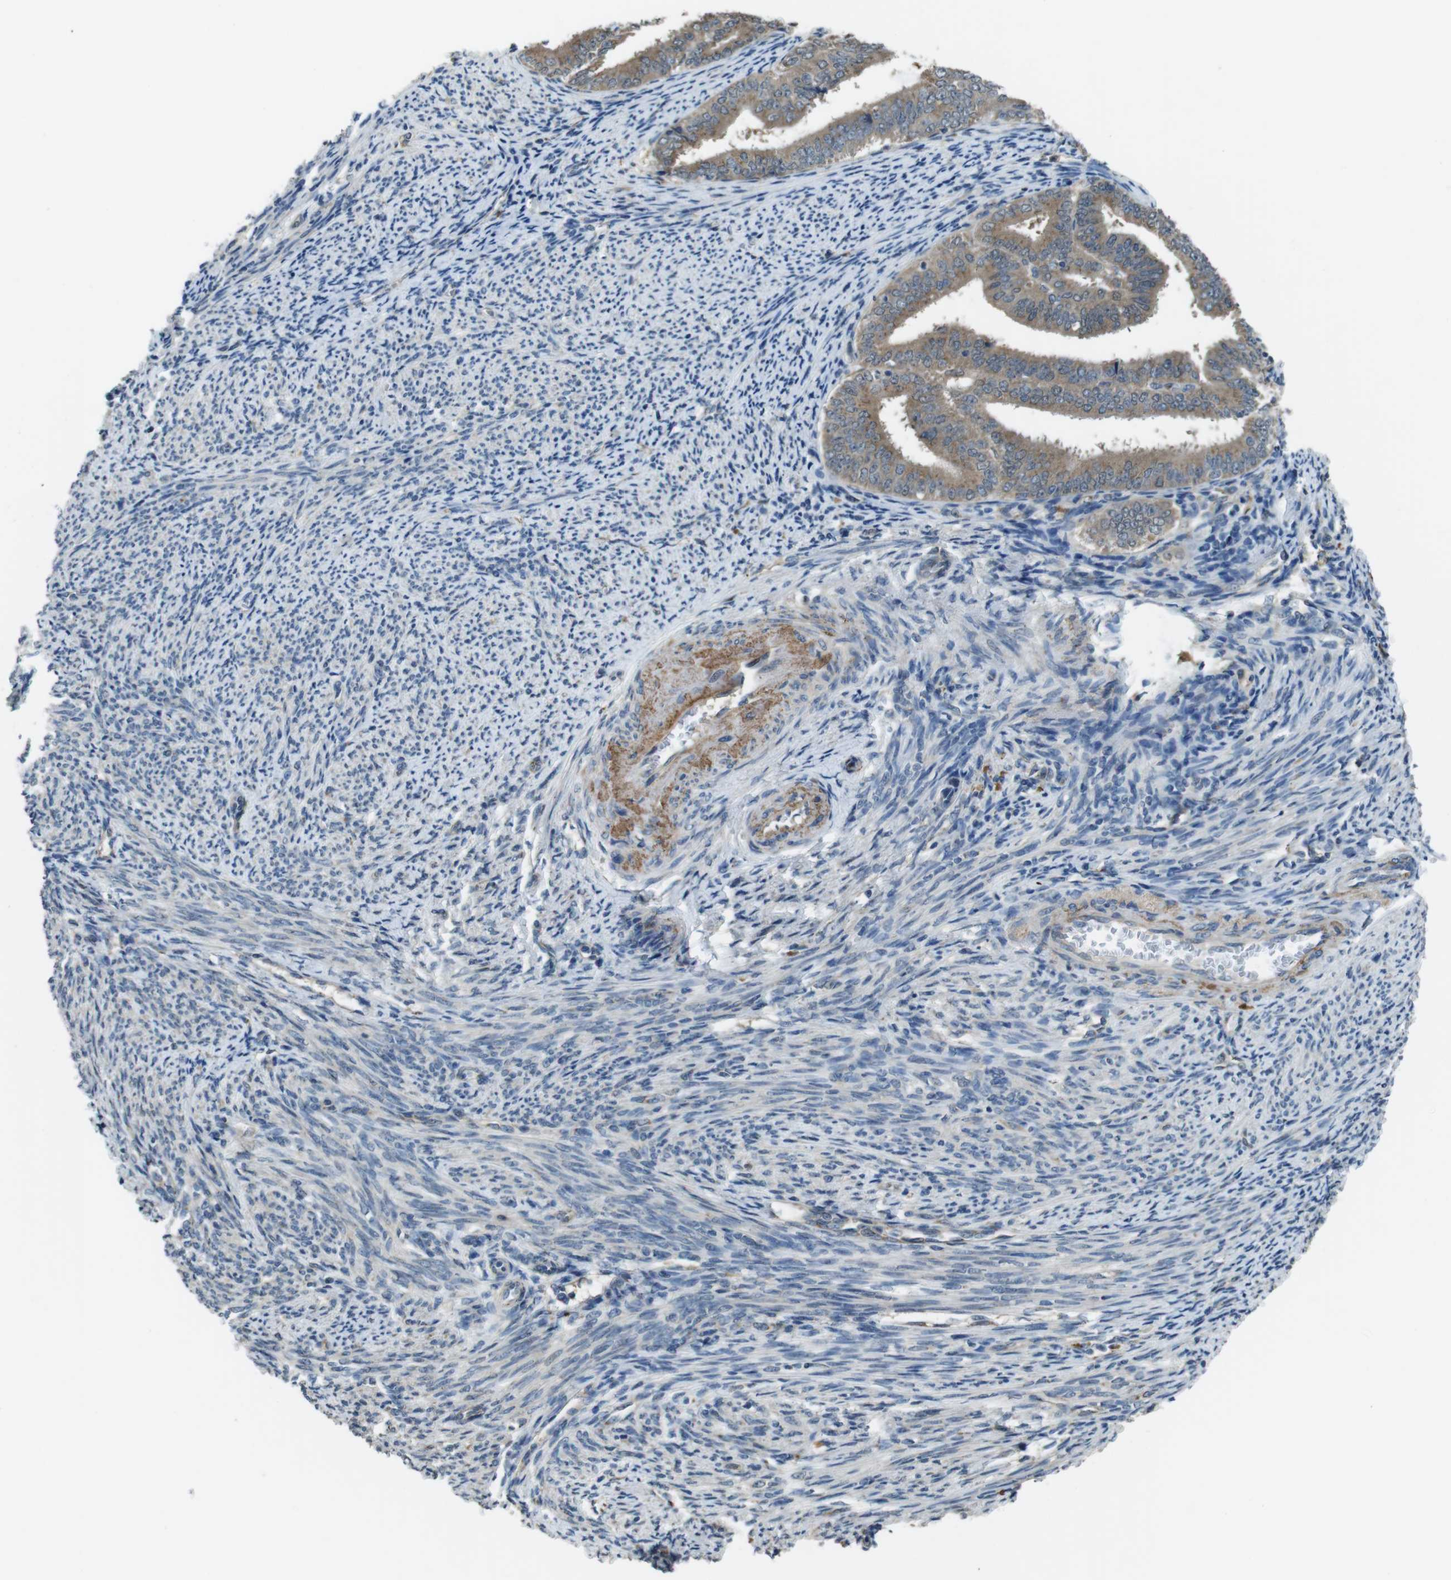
{"staining": {"intensity": "moderate", "quantity": ">75%", "location": "cytoplasmic/membranous"}, "tissue": "endometrial cancer", "cell_type": "Tumor cells", "image_type": "cancer", "snomed": [{"axis": "morphology", "description": "Adenocarcinoma, NOS"}, {"axis": "topography", "description": "Endometrium"}], "caption": "IHC photomicrograph of endometrial cancer (adenocarcinoma) stained for a protein (brown), which displays medium levels of moderate cytoplasmic/membranous positivity in about >75% of tumor cells.", "gene": "RAB6A", "patient": {"sex": "female", "age": 63}}